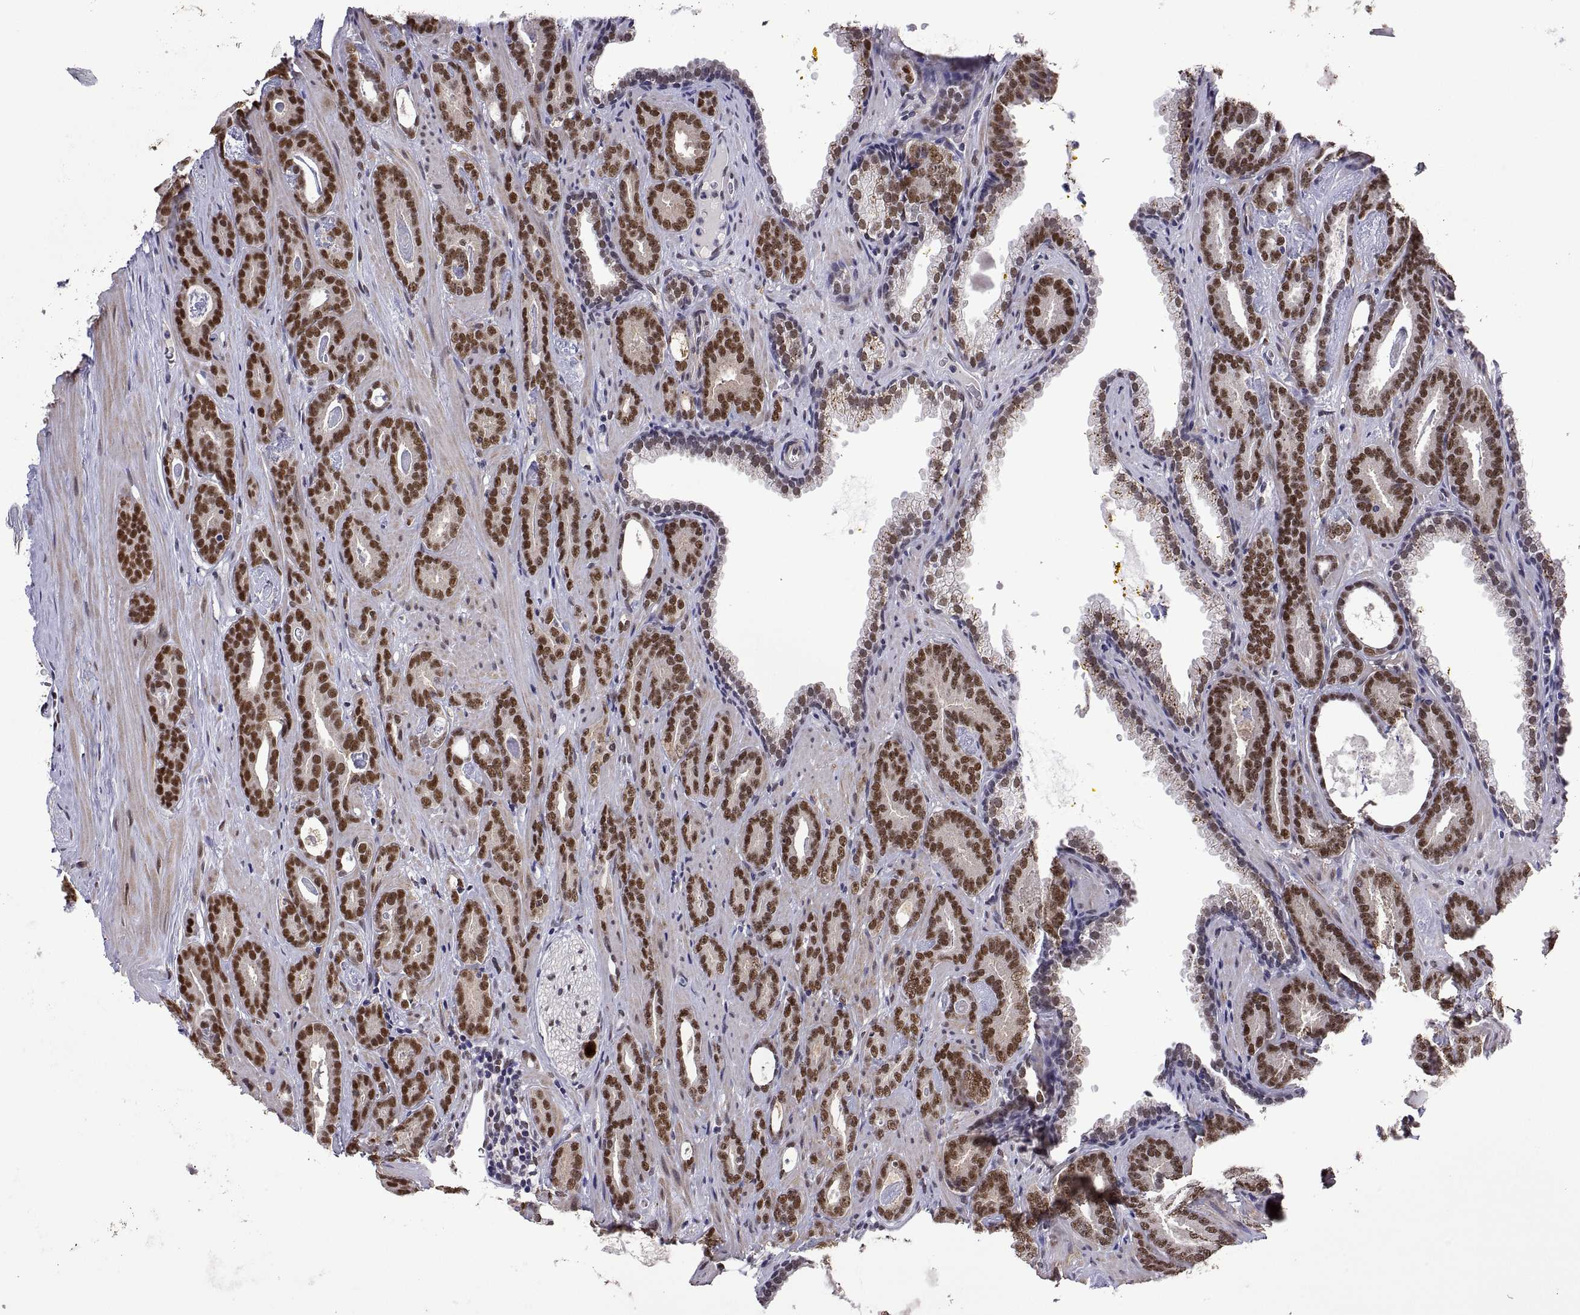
{"staining": {"intensity": "moderate", "quantity": ">75%", "location": "nuclear"}, "tissue": "prostate cancer", "cell_type": "Tumor cells", "image_type": "cancer", "snomed": [{"axis": "morphology", "description": "Adenocarcinoma, Medium grade"}, {"axis": "topography", "description": "Prostate and seminal vesicle, NOS"}, {"axis": "topography", "description": "Prostate"}], "caption": "Immunohistochemical staining of prostate cancer (medium-grade adenocarcinoma) demonstrates moderate nuclear protein staining in about >75% of tumor cells.", "gene": "NR4A1", "patient": {"sex": "male", "age": 54}}